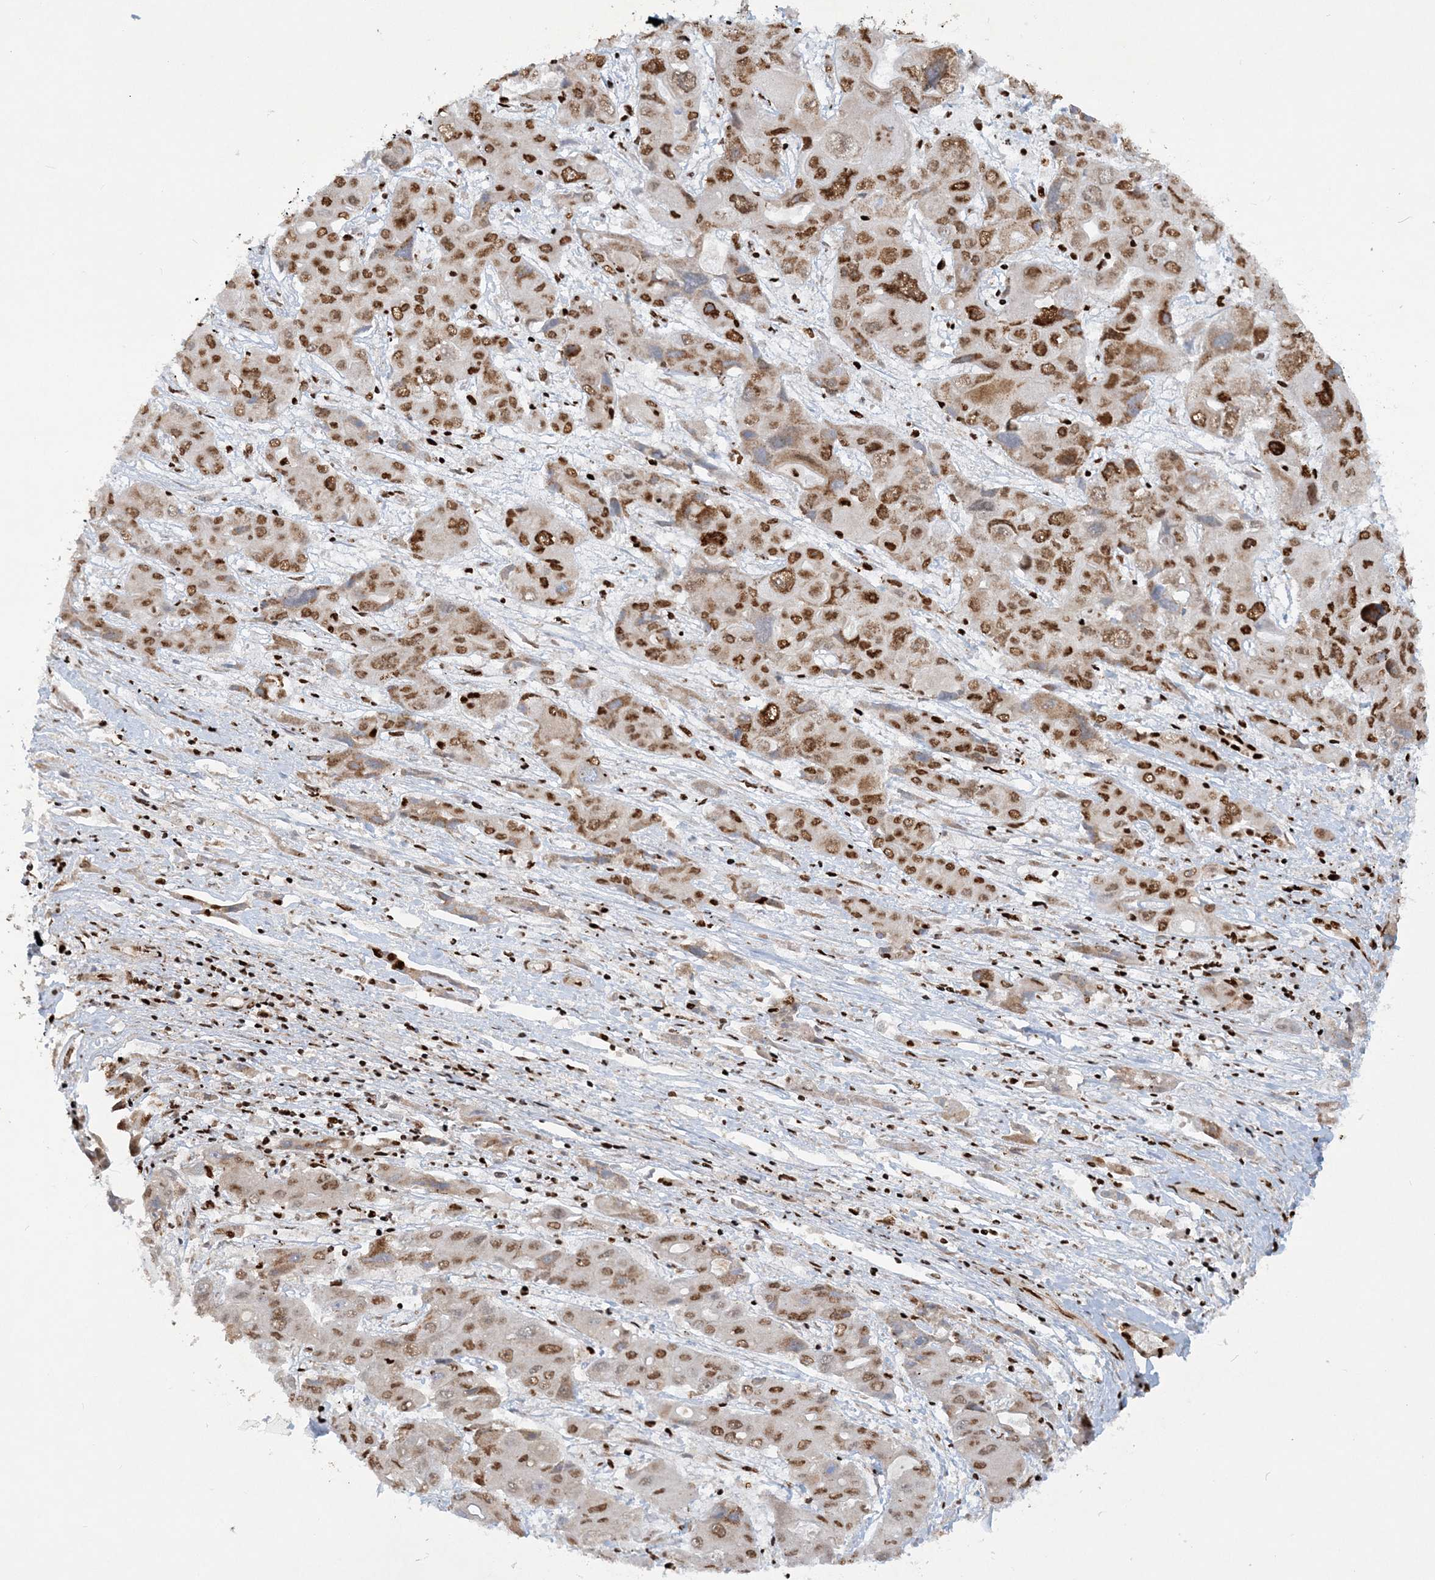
{"staining": {"intensity": "moderate", "quantity": ">75%", "location": "nuclear"}, "tissue": "liver cancer", "cell_type": "Tumor cells", "image_type": "cancer", "snomed": [{"axis": "morphology", "description": "Cholangiocarcinoma"}, {"axis": "topography", "description": "Liver"}], "caption": "Liver cancer (cholangiocarcinoma) stained for a protein shows moderate nuclear positivity in tumor cells. (brown staining indicates protein expression, while blue staining denotes nuclei).", "gene": "DELE1", "patient": {"sex": "male", "age": 67}}